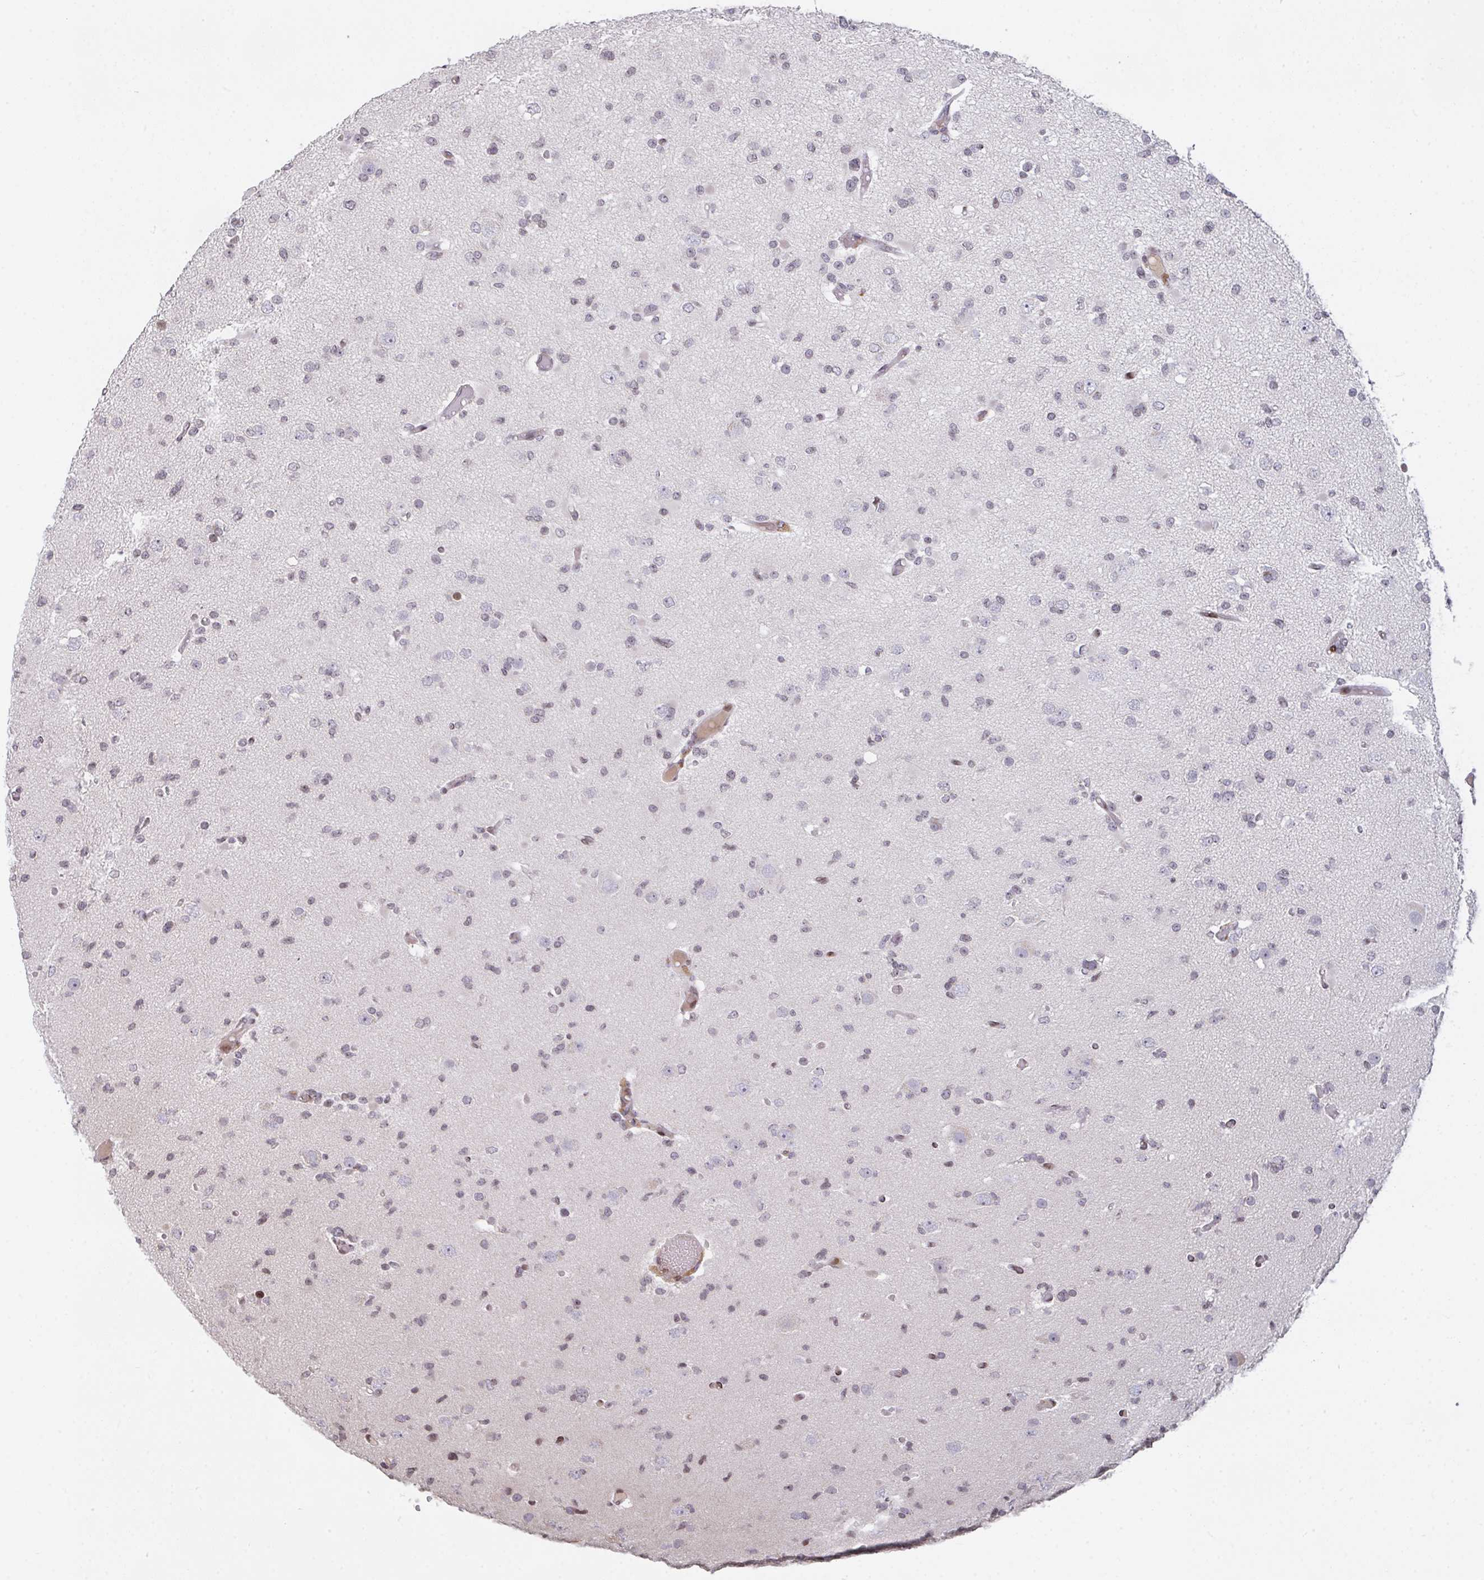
{"staining": {"intensity": "moderate", "quantity": "<25%", "location": "nuclear"}, "tissue": "glioma", "cell_type": "Tumor cells", "image_type": "cancer", "snomed": [{"axis": "morphology", "description": "Glioma, malignant, Low grade"}, {"axis": "topography", "description": "Brain"}], "caption": "Moderate nuclear protein staining is present in approximately <25% of tumor cells in malignant glioma (low-grade). (DAB (3,3'-diaminobenzidine) IHC, brown staining for protein, blue staining for nuclei).", "gene": "PCDHB8", "patient": {"sex": "female", "age": 22}}